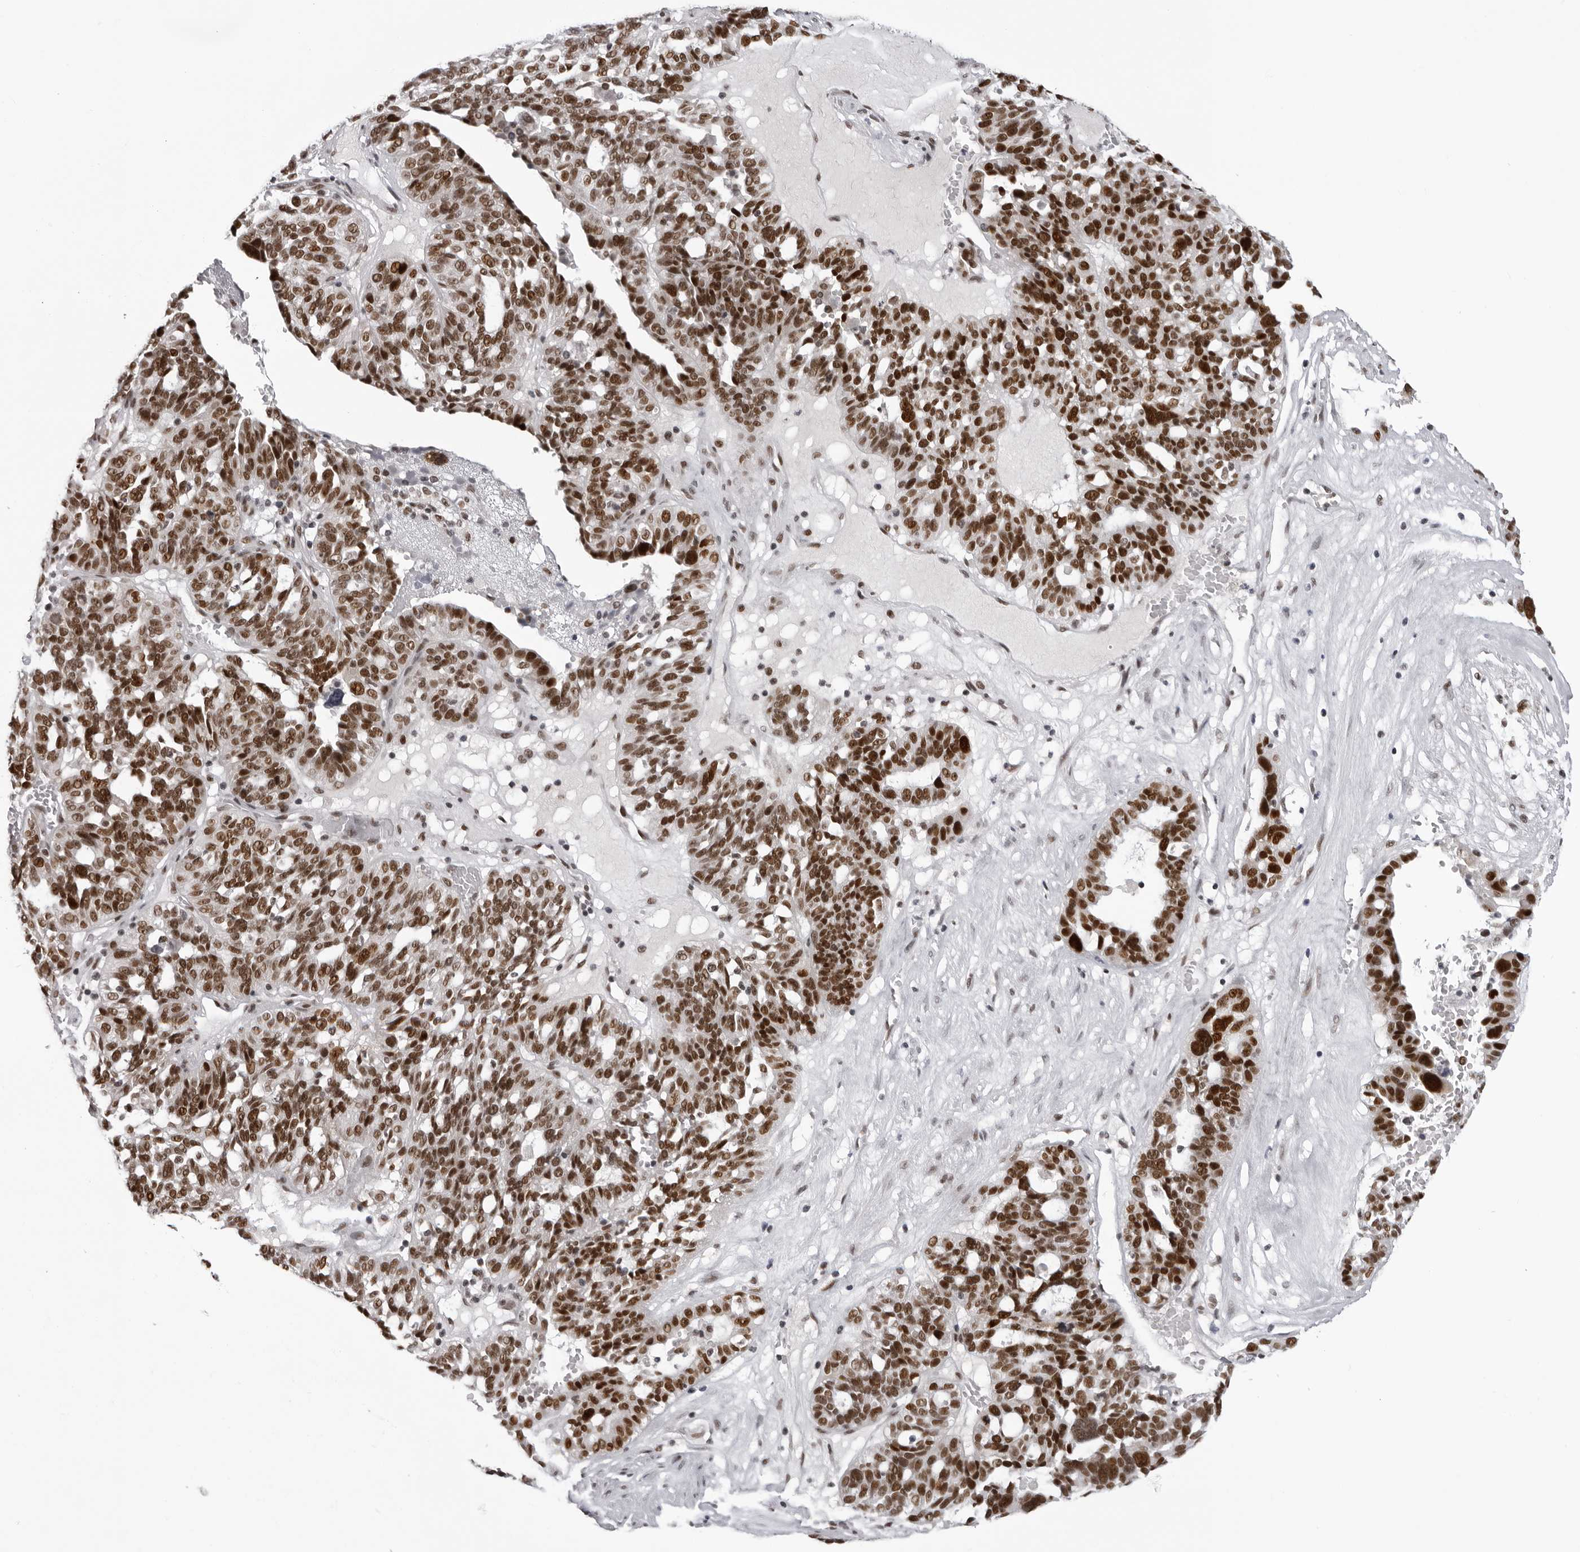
{"staining": {"intensity": "strong", "quantity": ">75%", "location": "nuclear"}, "tissue": "ovarian cancer", "cell_type": "Tumor cells", "image_type": "cancer", "snomed": [{"axis": "morphology", "description": "Cystadenocarcinoma, serous, NOS"}, {"axis": "topography", "description": "Ovary"}], "caption": "IHC of human ovarian cancer (serous cystadenocarcinoma) exhibits high levels of strong nuclear staining in about >75% of tumor cells. (DAB (3,3'-diaminobenzidine) = brown stain, brightfield microscopy at high magnification).", "gene": "HEXIM2", "patient": {"sex": "female", "age": 59}}